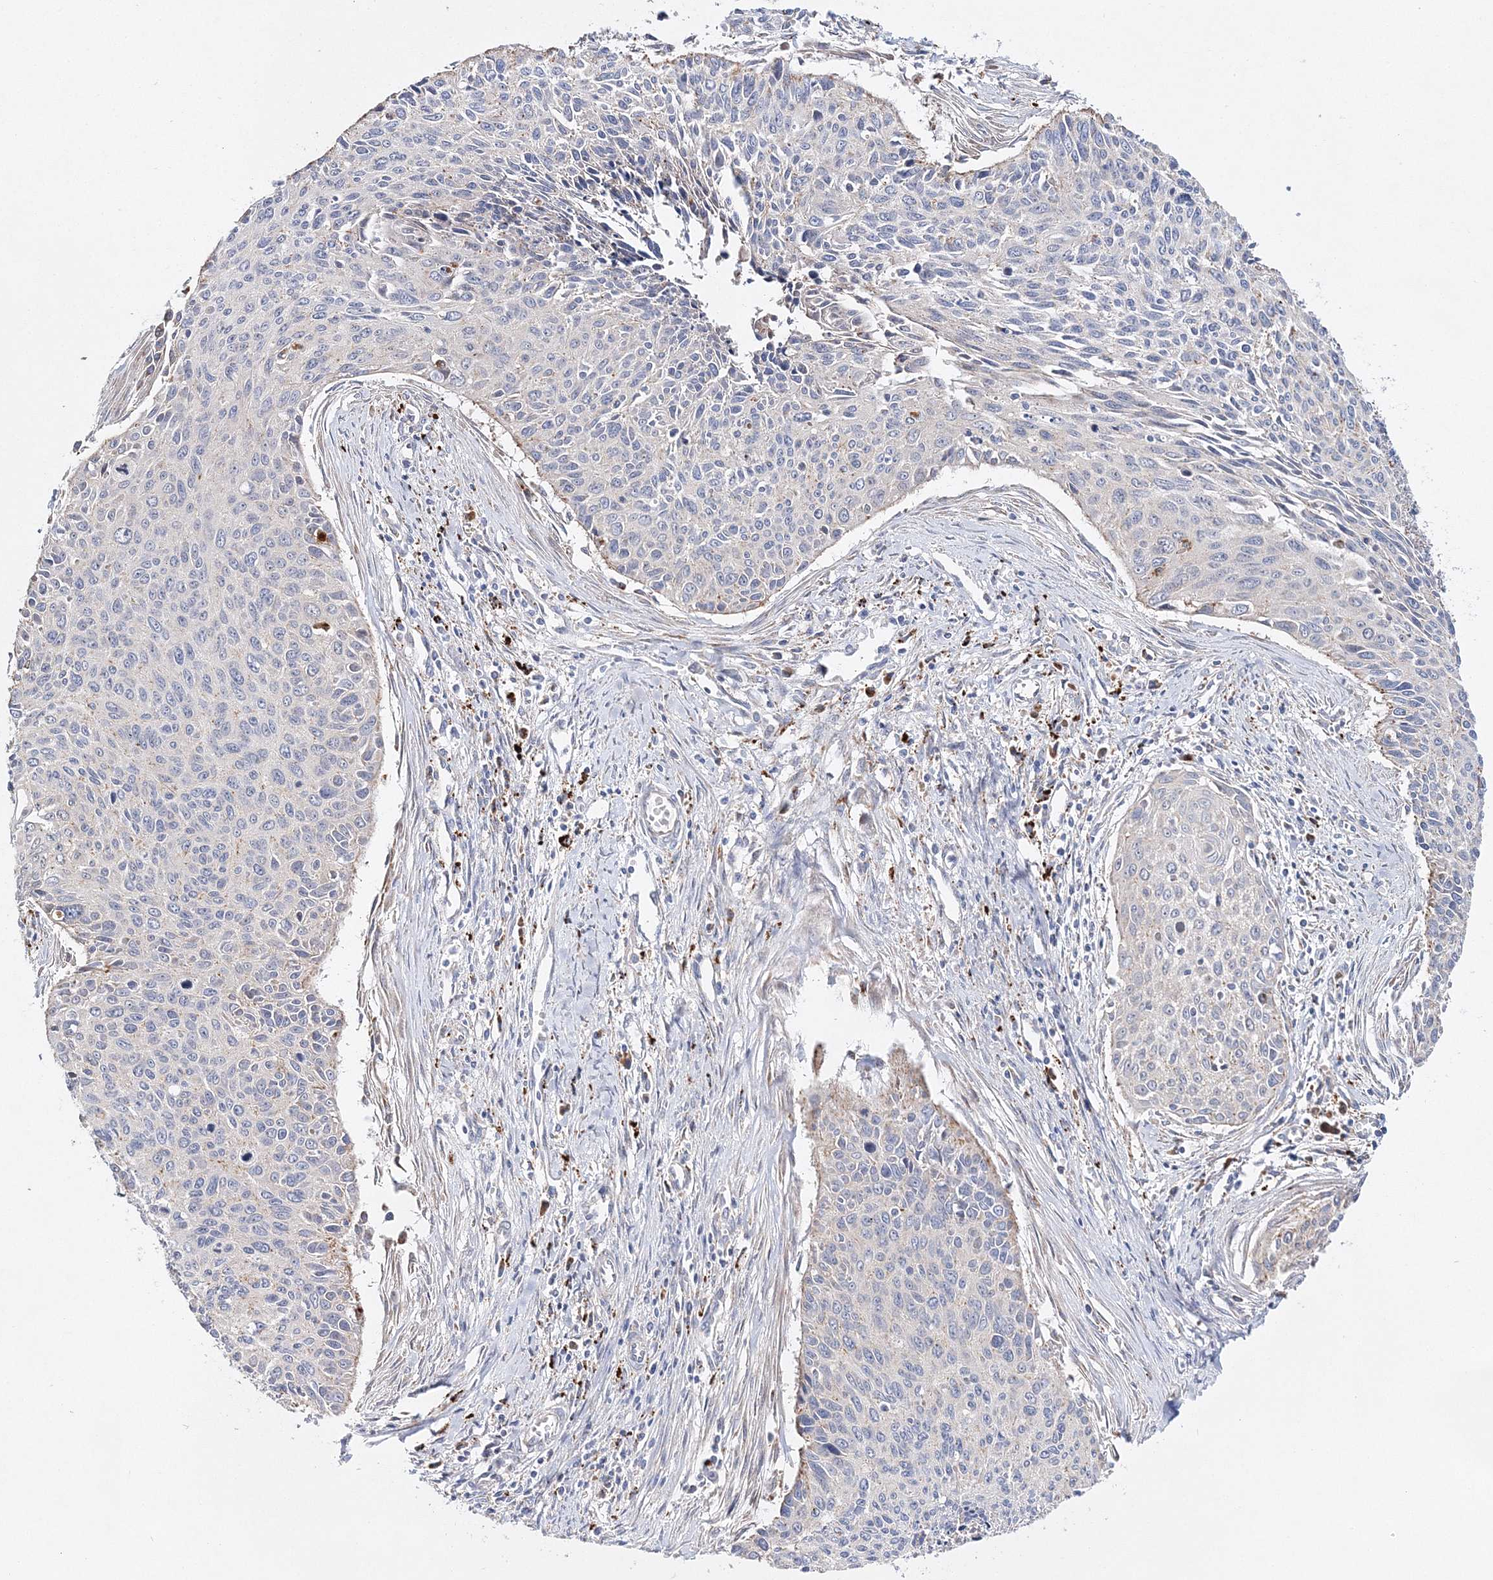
{"staining": {"intensity": "weak", "quantity": "25%-75%", "location": "cytoplasmic/membranous"}, "tissue": "cervical cancer", "cell_type": "Tumor cells", "image_type": "cancer", "snomed": [{"axis": "morphology", "description": "Squamous cell carcinoma, NOS"}, {"axis": "topography", "description": "Cervix"}], "caption": "This is a micrograph of IHC staining of cervical cancer, which shows weak expression in the cytoplasmic/membranous of tumor cells.", "gene": "C3orf38", "patient": {"sex": "female", "age": 55}}